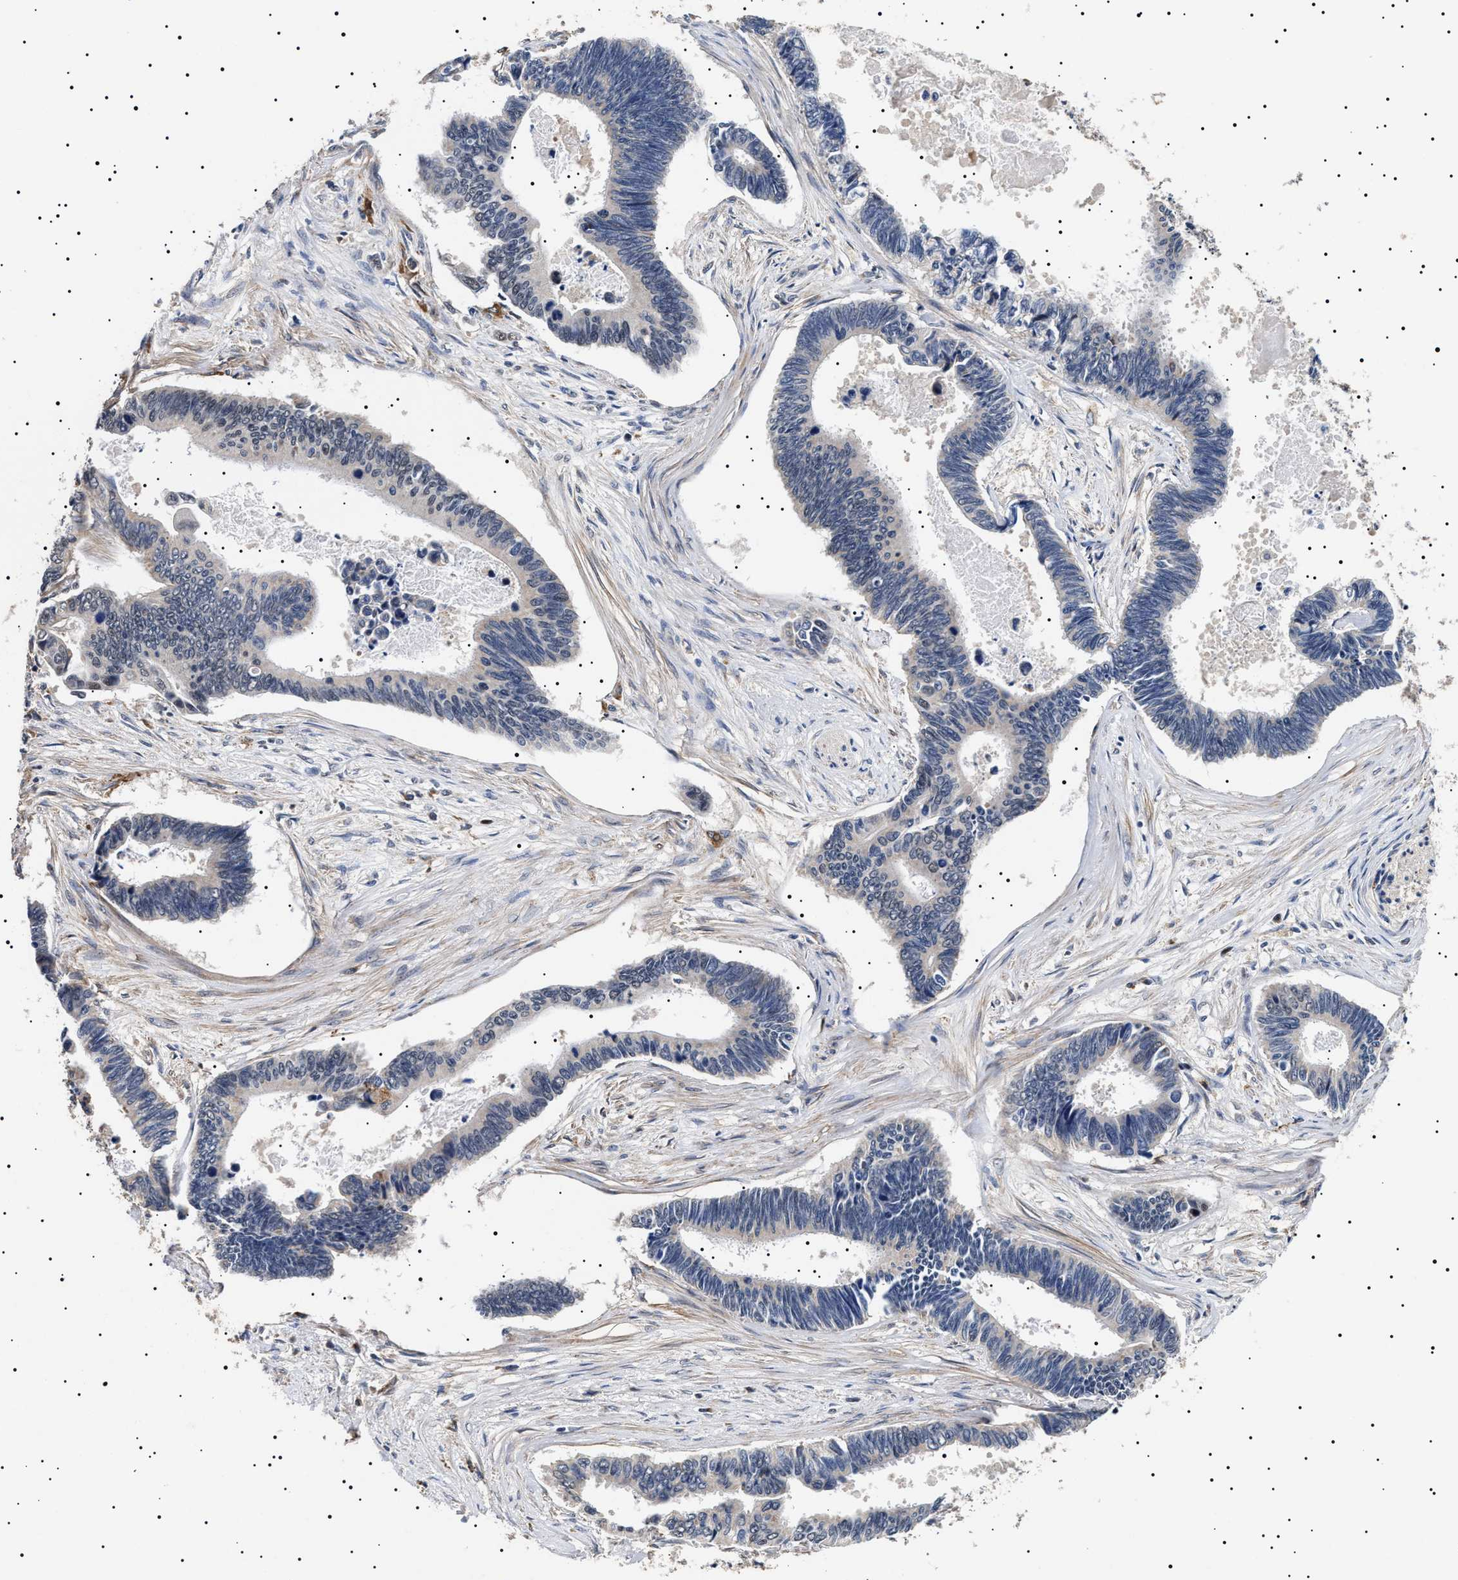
{"staining": {"intensity": "negative", "quantity": "none", "location": "none"}, "tissue": "pancreatic cancer", "cell_type": "Tumor cells", "image_type": "cancer", "snomed": [{"axis": "morphology", "description": "Adenocarcinoma, NOS"}, {"axis": "topography", "description": "Pancreas"}], "caption": "Protein analysis of pancreatic adenocarcinoma displays no significant expression in tumor cells.", "gene": "RAB34", "patient": {"sex": "female", "age": 70}}